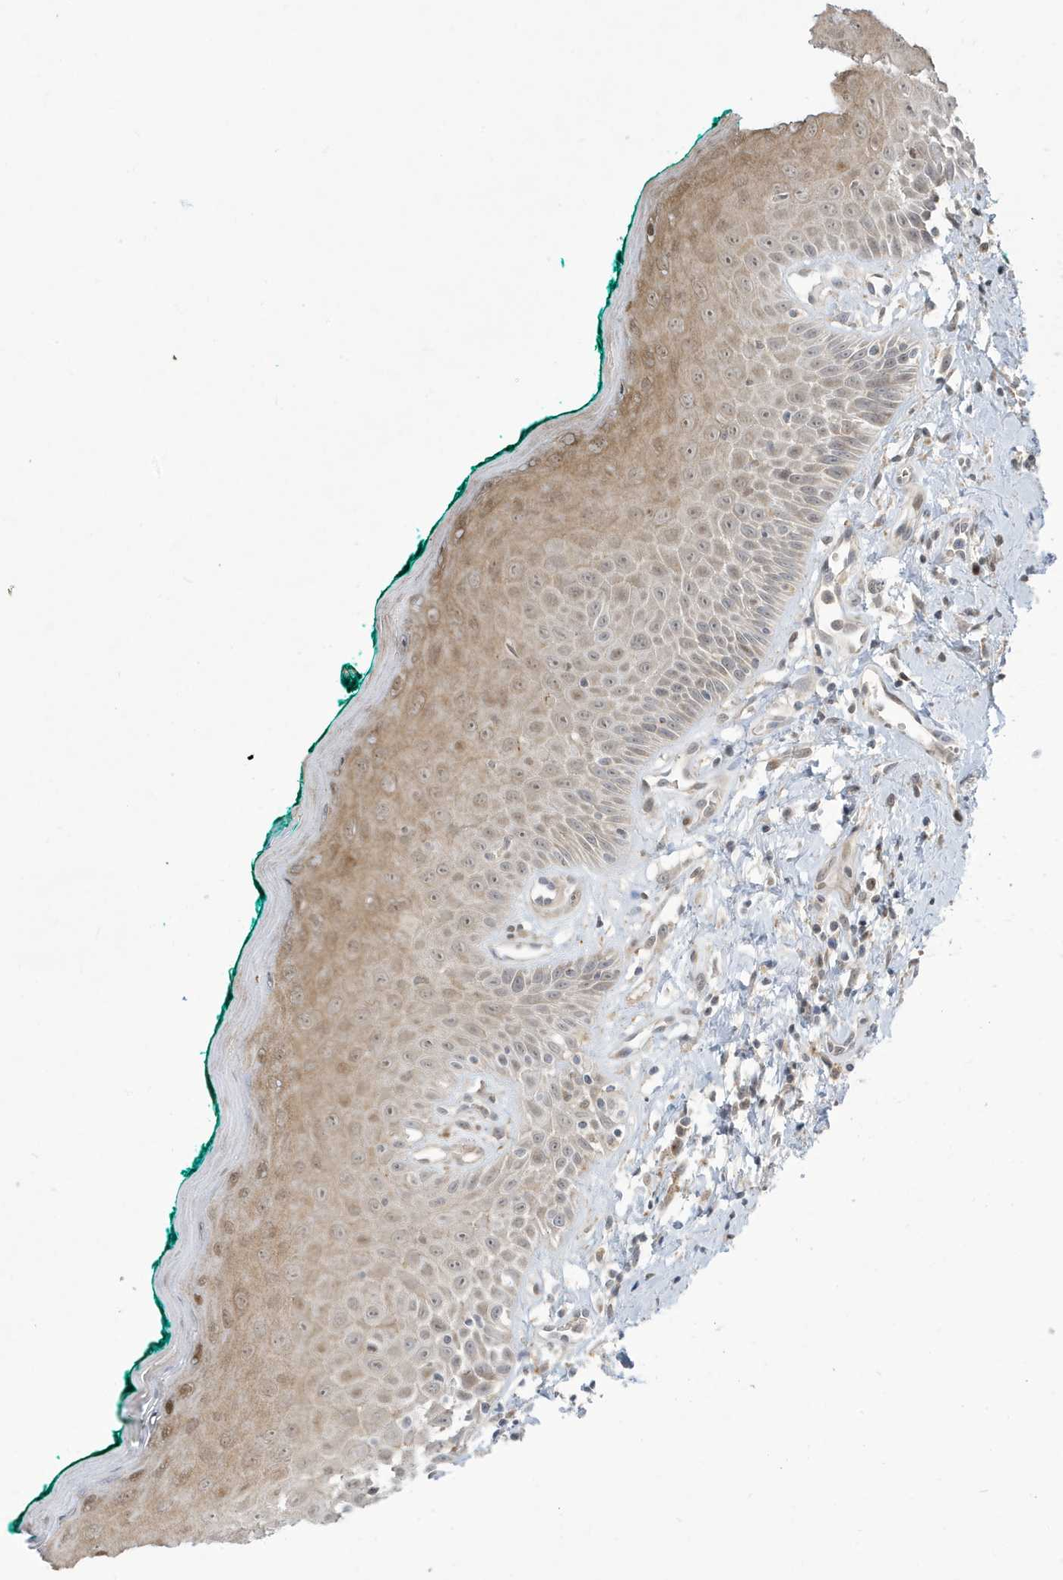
{"staining": {"intensity": "moderate", "quantity": "25%-75%", "location": "cytoplasmic/membranous,nuclear"}, "tissue": "oral mucosa", "cell_type": "Squamous epithelial cells", "image_type": "normal", "snomed": [{"axis": "morphology", "description": "Normal tissue, NOS"}, {"axis": "topography", "description": "Oral tissue"}], "caption": "Protein staining shows moderate cytoplasmic/membranous,nuclear expression in approximately 25%-75% of squamous epithelial cells in normal oral mucosa.", "gene": "PRRT3", "patient": {"sex": "female", "age": 70}}